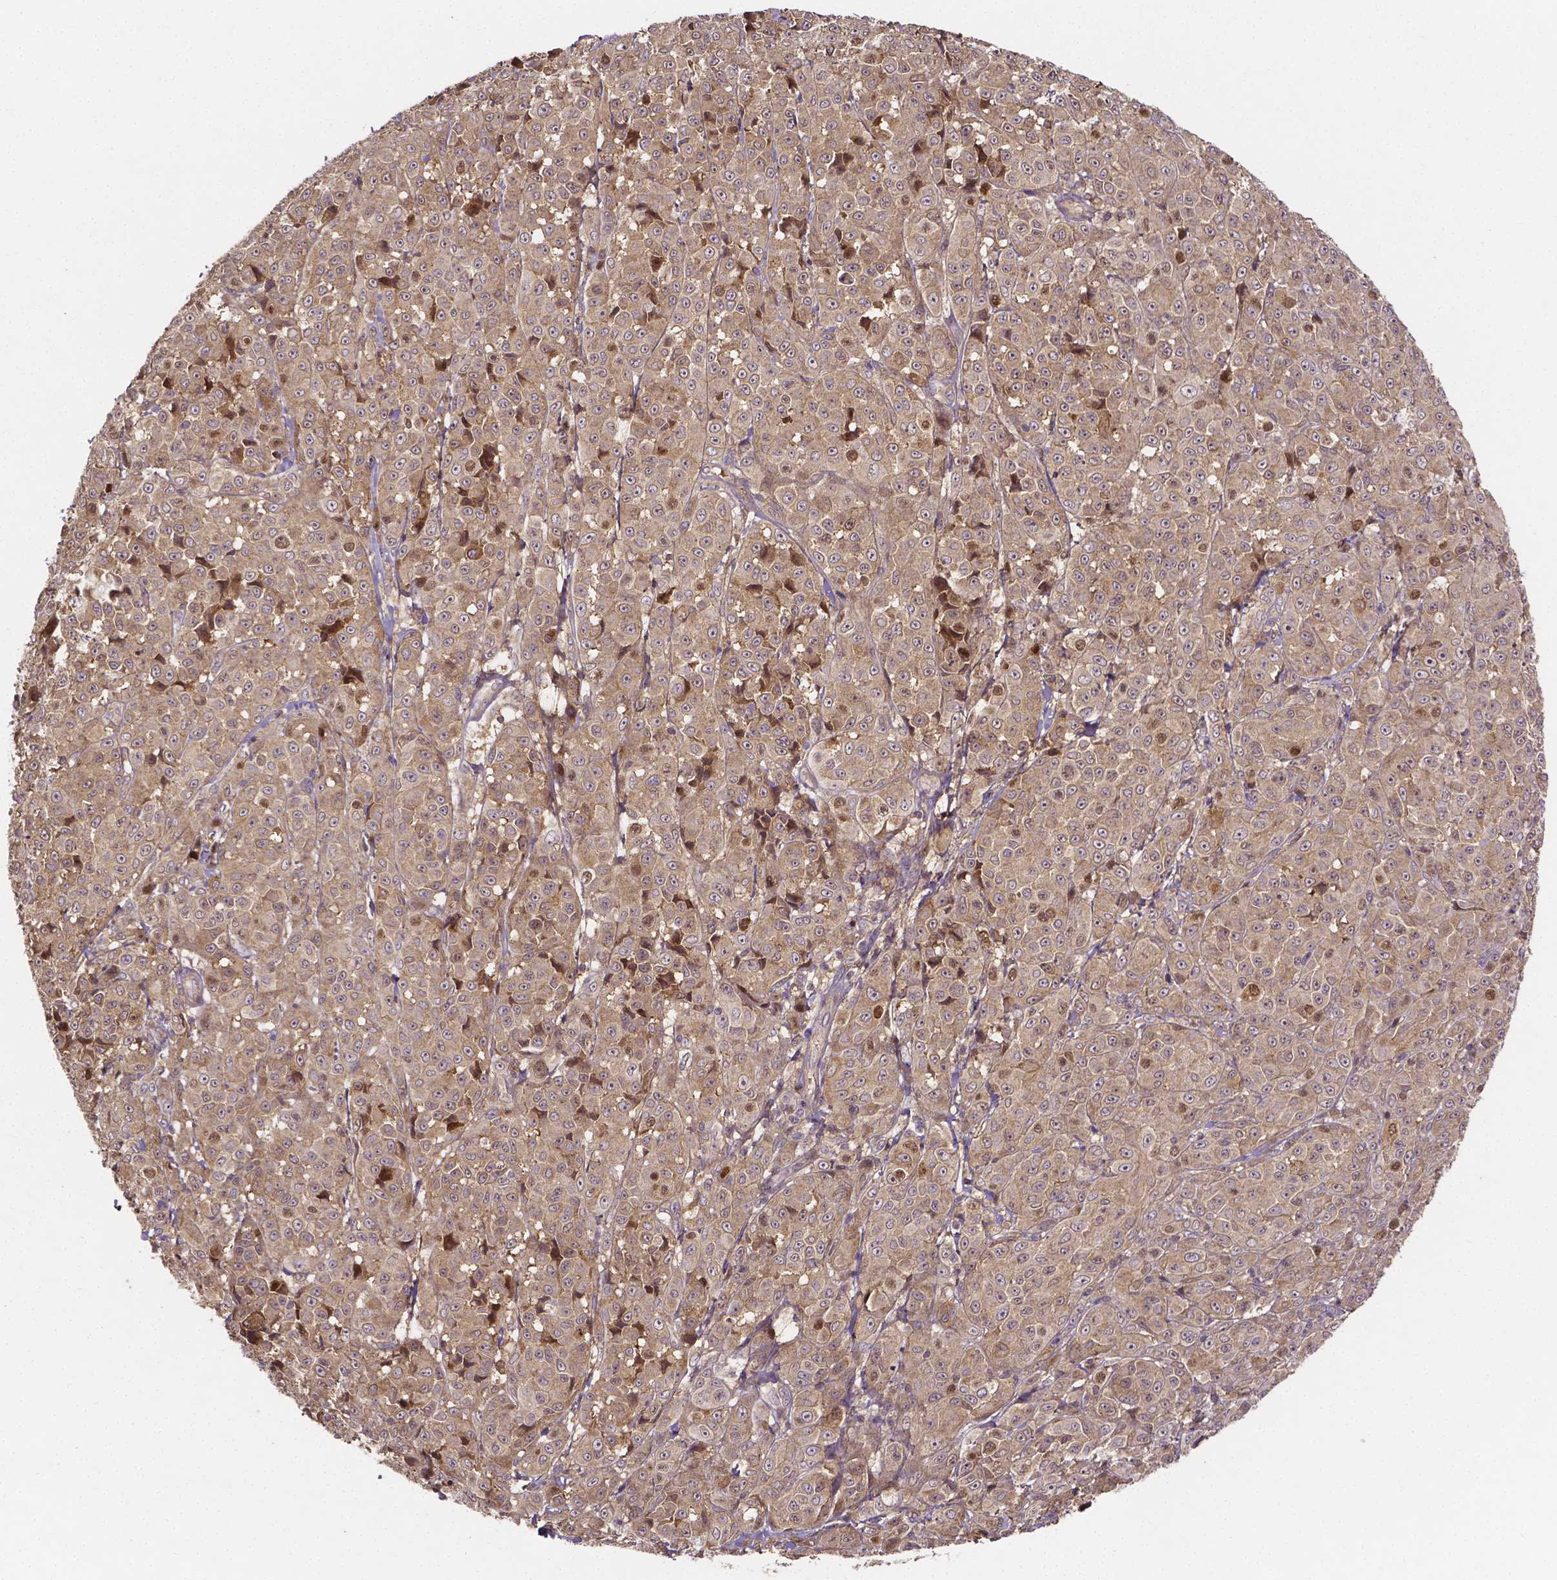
{"staining": {"intensity": "weak", "quantity": ">75%", "location": "cytoplasmic/membranous"}, "tissue": "melanoma", "cell_type": "Tumor cells", "image_type": "cancer", "snomed": [{"axis": "morphology", "description": "Malignant melanoma, NOS"}, {"axis": "topography", "description": "Skin"}], "caption": "Malignant melanoma tissue shows weak cytoplasmic/membranous positivity in approximately >75% of tumor cells", "gene": "RNF123", "patient": {"sex": "male", "age": 89}}